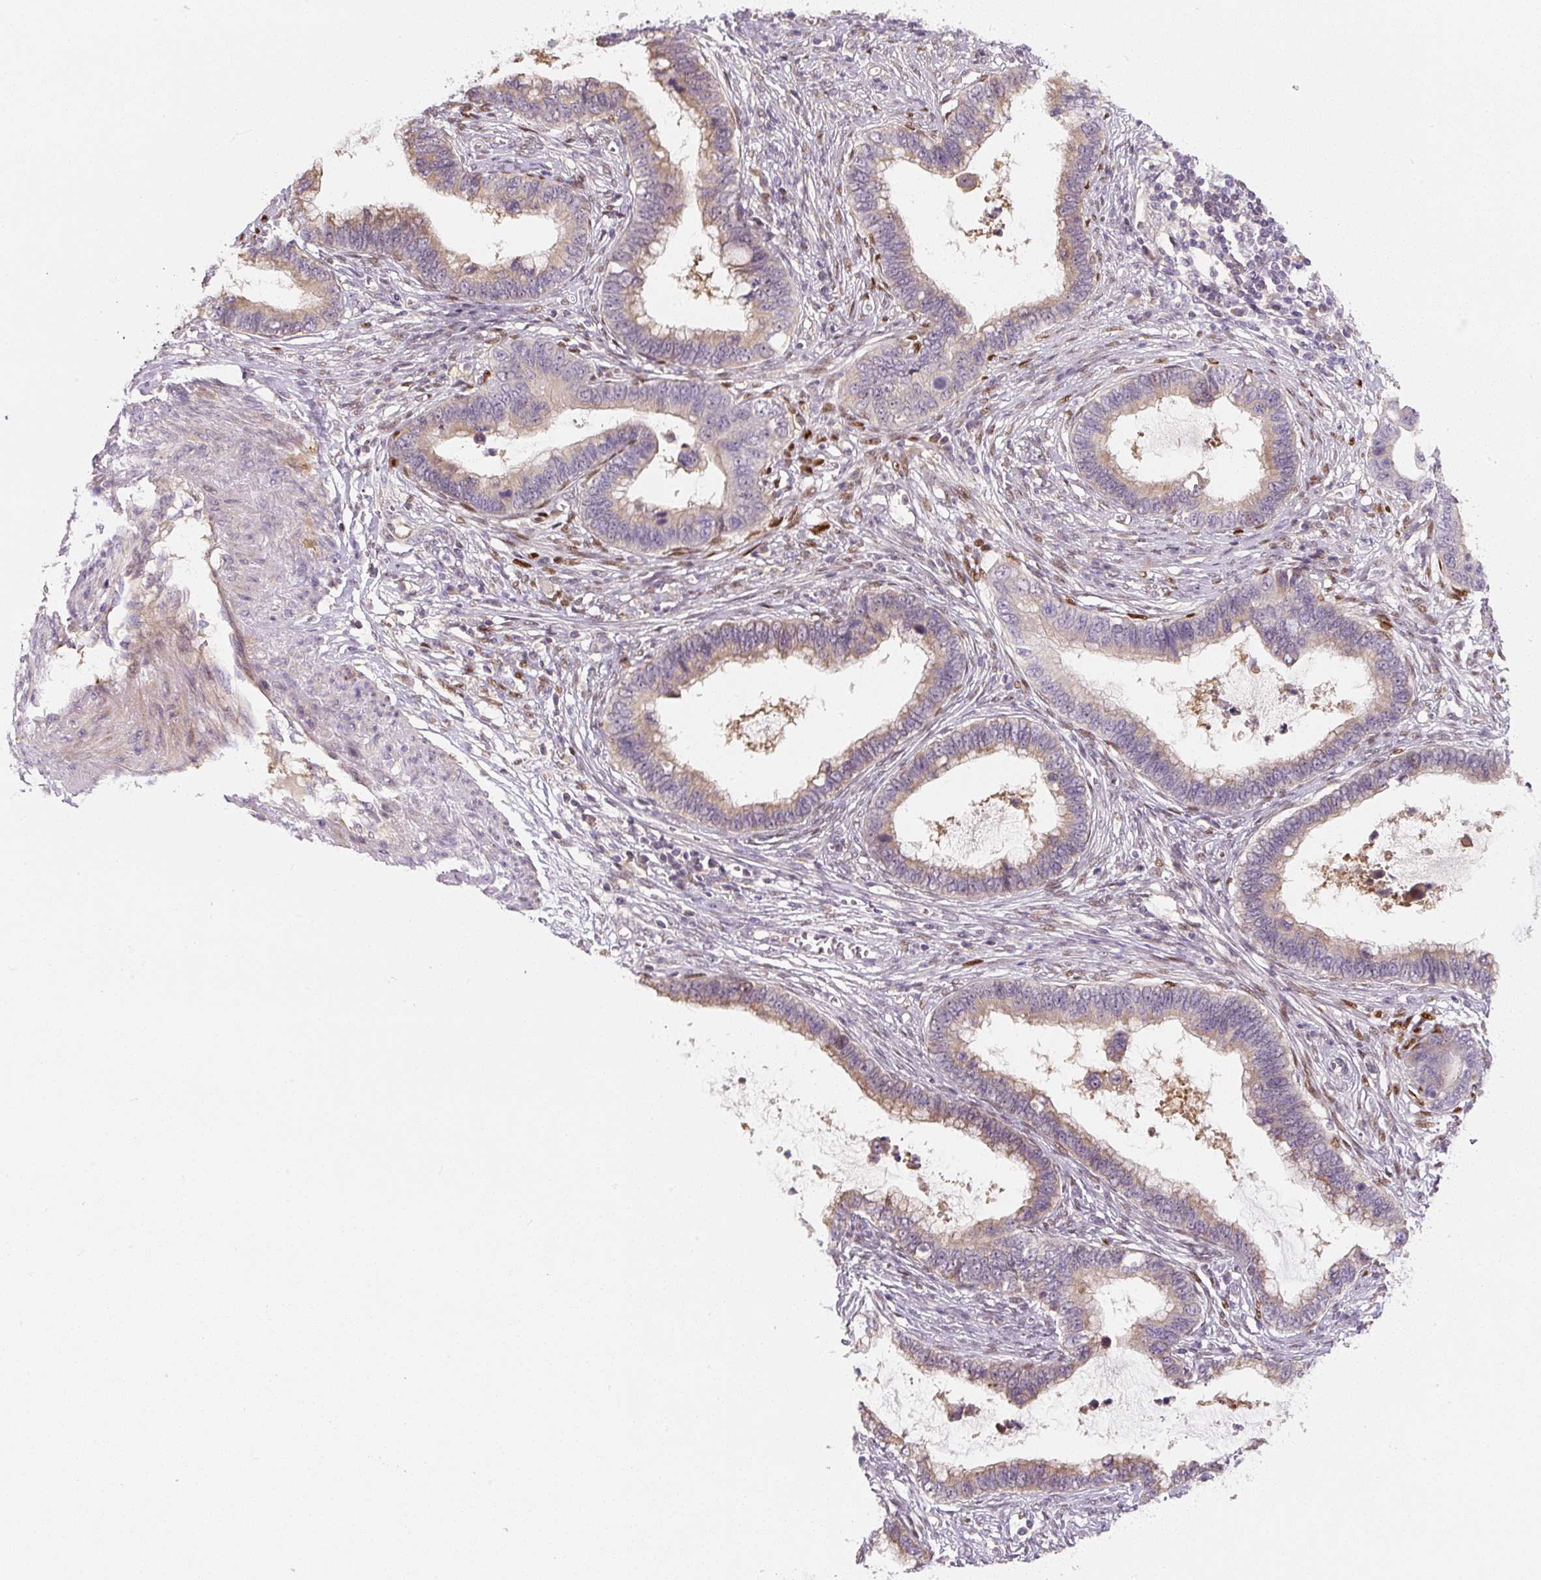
{"staining": {"intensity": "weak", "quantity": "25%-75%", "location": "cytoplasmic/membranous"}, "tissue": "cervical cancer", "cell_type": "Tumor cells", "image_type": "cancer", "snomed": [{"axis": "morphology", "description": "Adenocarcinoma, NOS"}, {"axis": "topography", "description": "Cervix"}], "caption": "Cervical cancer (adenocarcinoma) stained with DAB immunohistochemistry (IHC) shows low levels of weak cytoplasmic/membranous positivity in approximately 25%-75% of tumor cells.", "gene": "PWWP3B", "patient": {"sex": "female", "age": 44}}